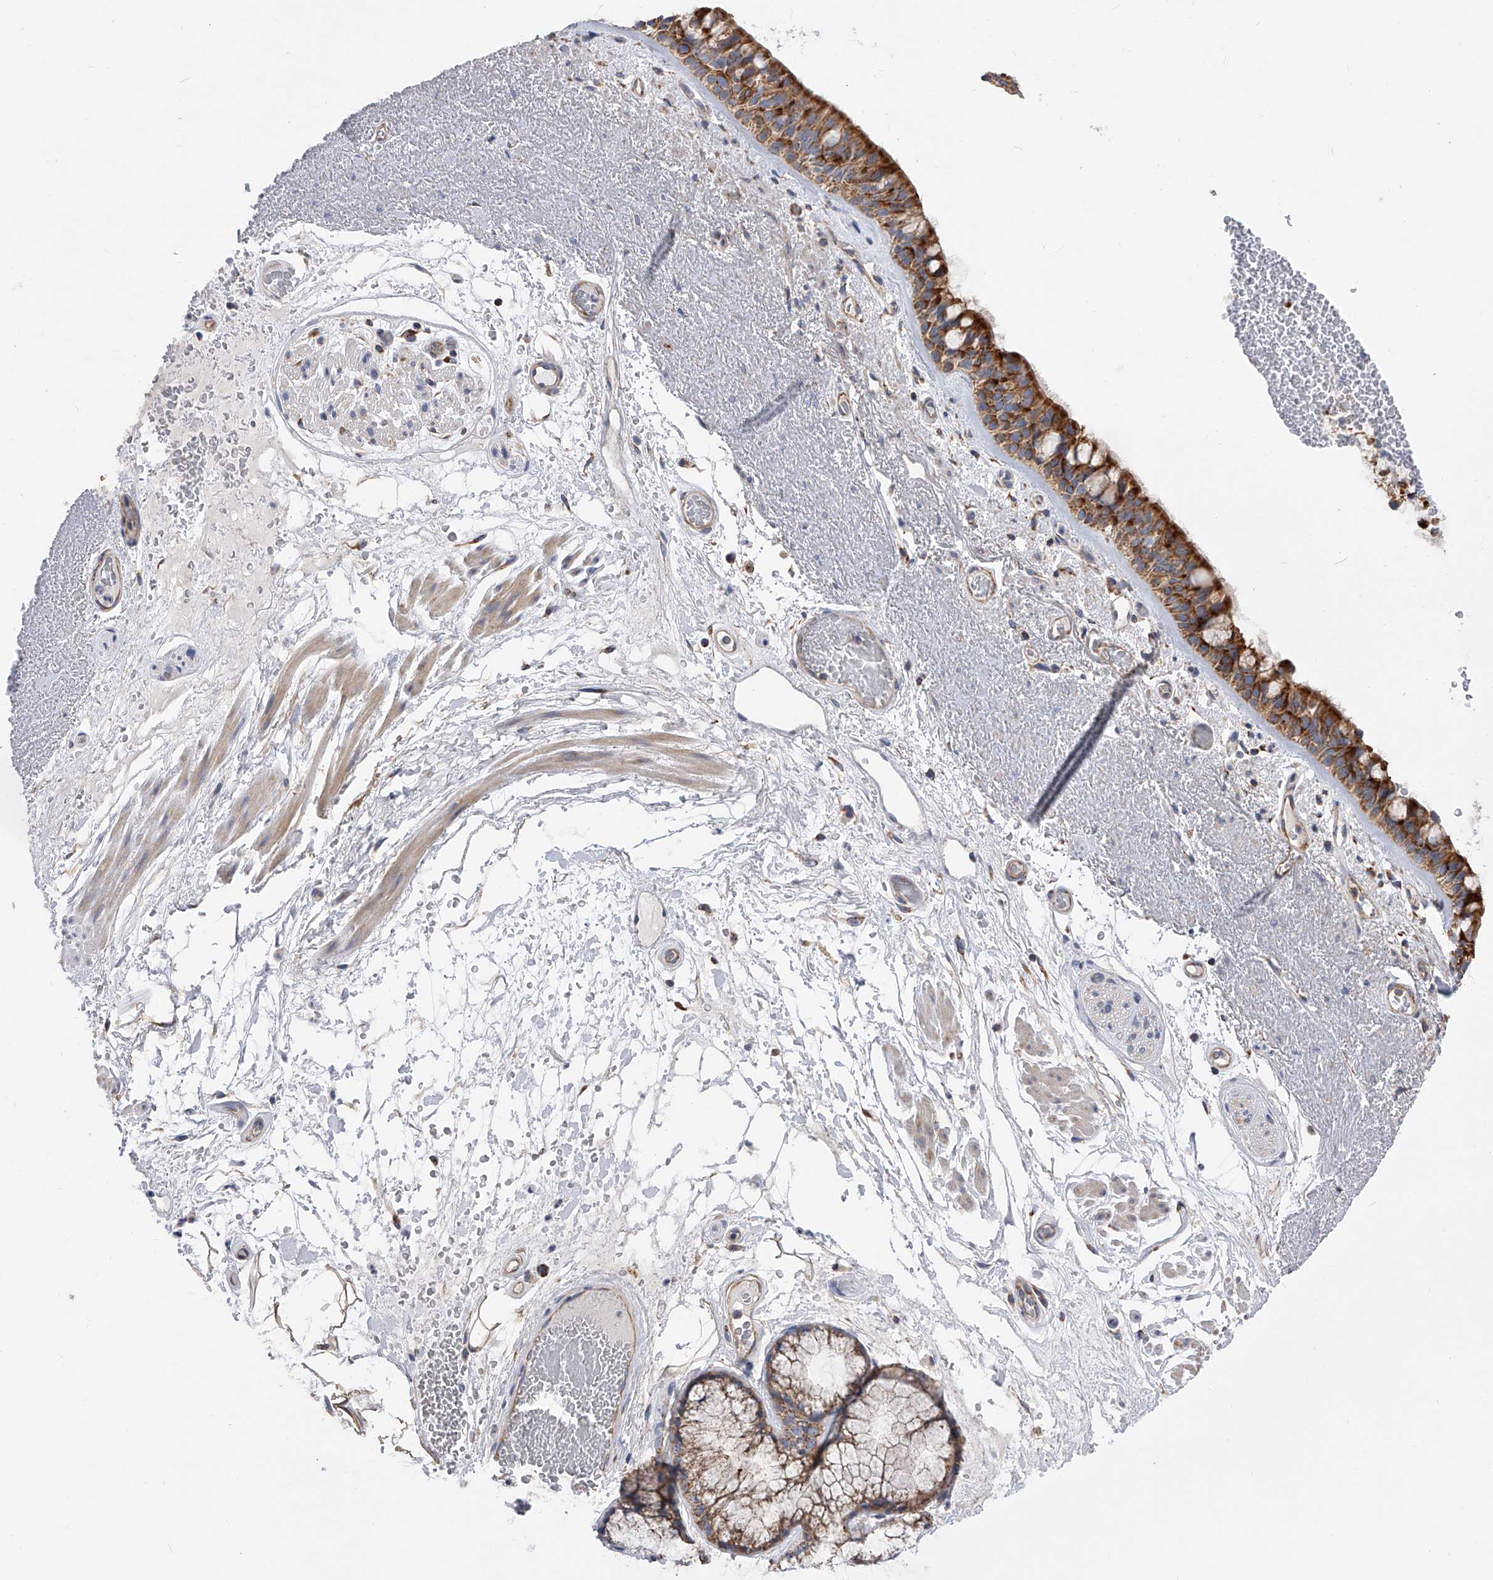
{"staining": {"intensity": "strong", "quantity": ">75%", "location": "cytoplasmic/membranous"}, "tissue": "bronchus", "cell_type": "Respiratory epithelial cells", "image_type": "normal", "snomed": [{"axis": "morphology", "description": "Normal tissue, NOS"}, {"axis": "morphology", "description": "Squamous cell carcinoma, NOS"}, {"axis": "topography", "description": "Lymph node"}, {"axis": "topography", "description": "Bronchus"}, {"axis": "topography", "description": "Lung"}], "caption": "A brown stain highlights strong cytoplasmic/membranous staining of a protein in respiratory epithelial cells of unremarkable bronchus. Nuclei are stained in blue.", "gene": "PDSS2", "patient": {"sex": "male", "age": 66}}